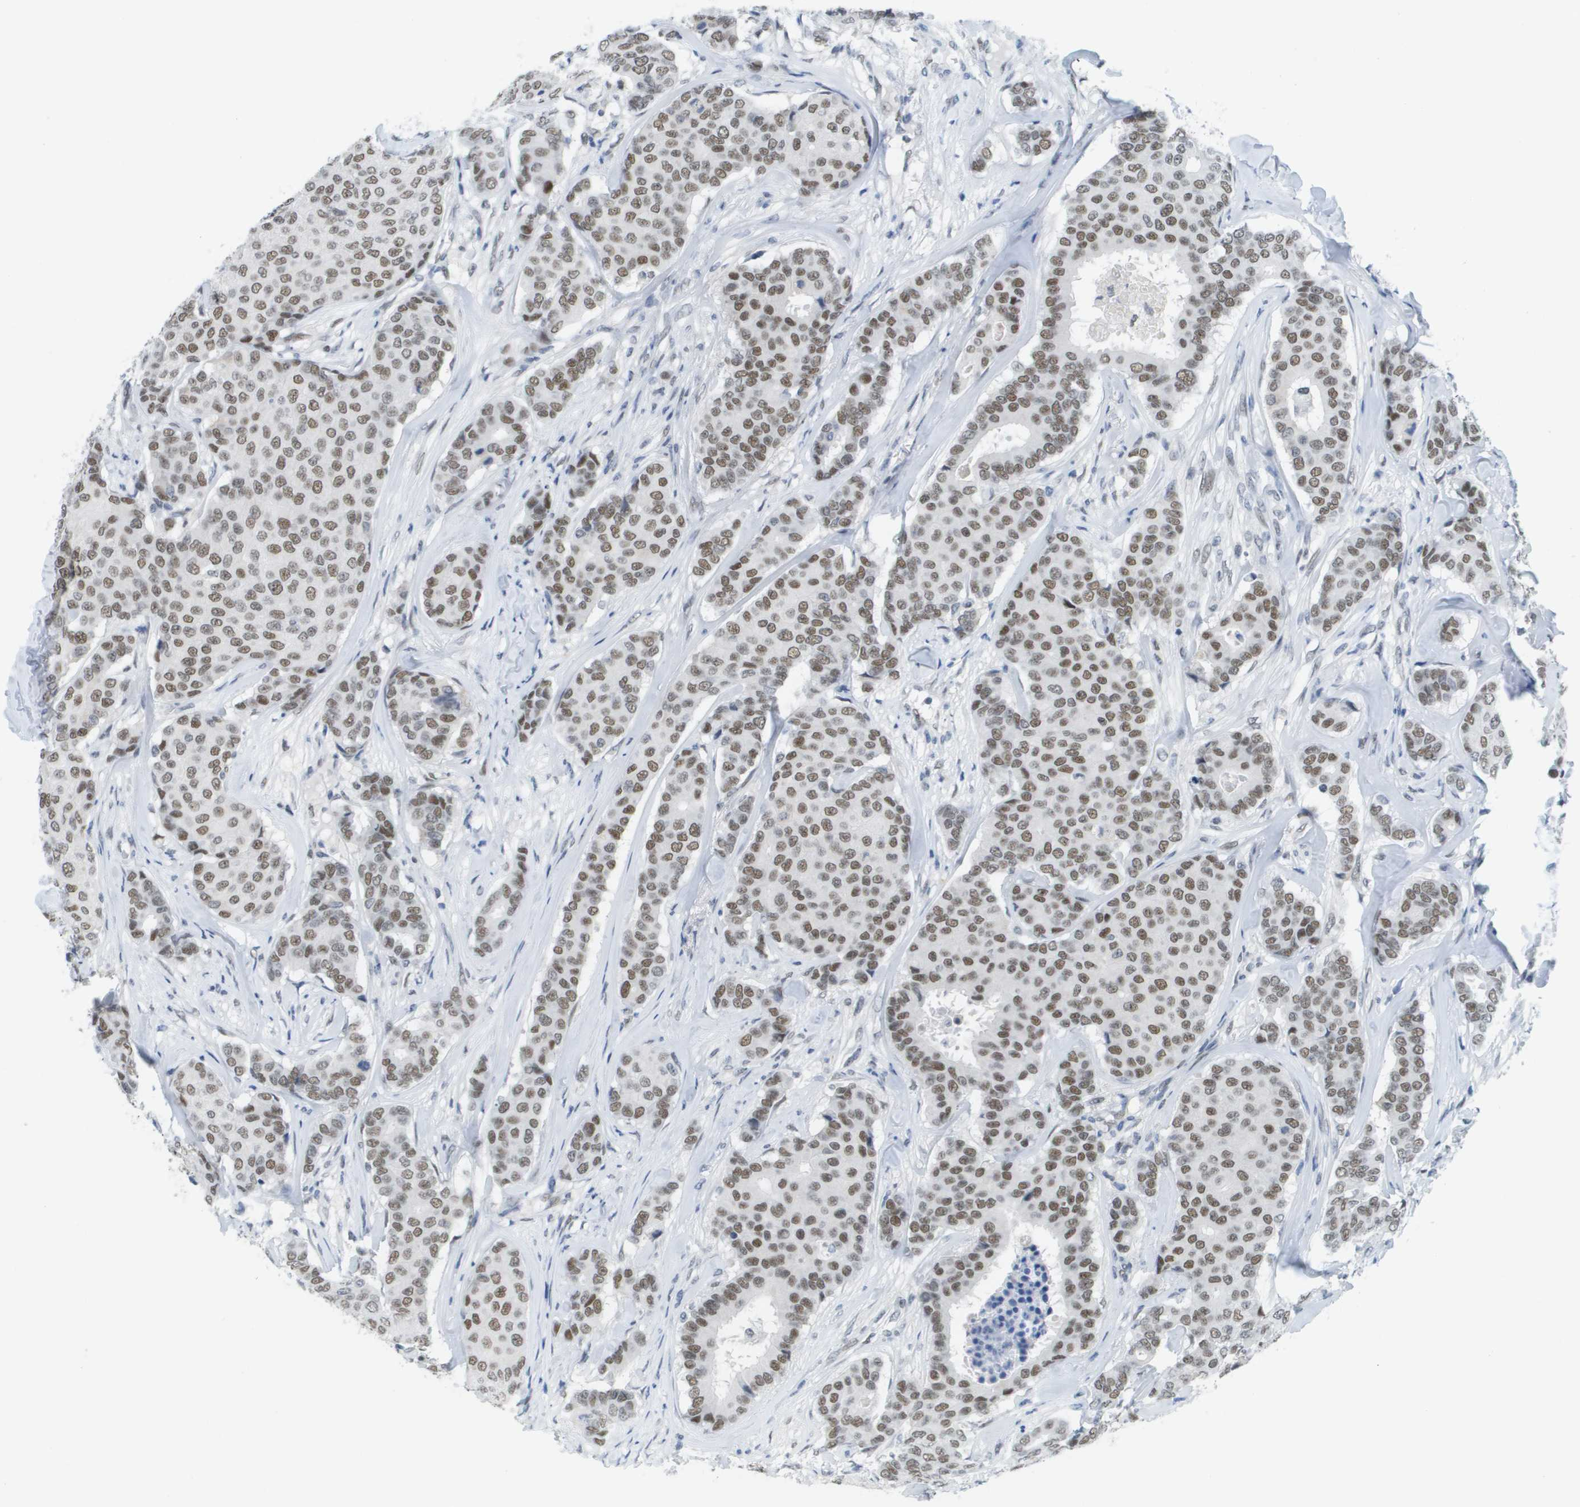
{"staining": {"intensity": "moderate", "quantity": ">75%", "location": "nuclear"}, "tissue": "breast cancer", "cell_type": "Tumor cells", "image_type": "cancer", "snomed": [{"axis": "morphology", "description": "Duct carcinoma"}, {"axis": "topography", "description": "Breast"}], "caption": "Protein staining of infiltrating ductal carcinoma (breast) tissue shows moderate nuclear expression in about >75% of tumor cells.", "gene": "TP53RK", "patient": {"sex": "female", "age": 75}}